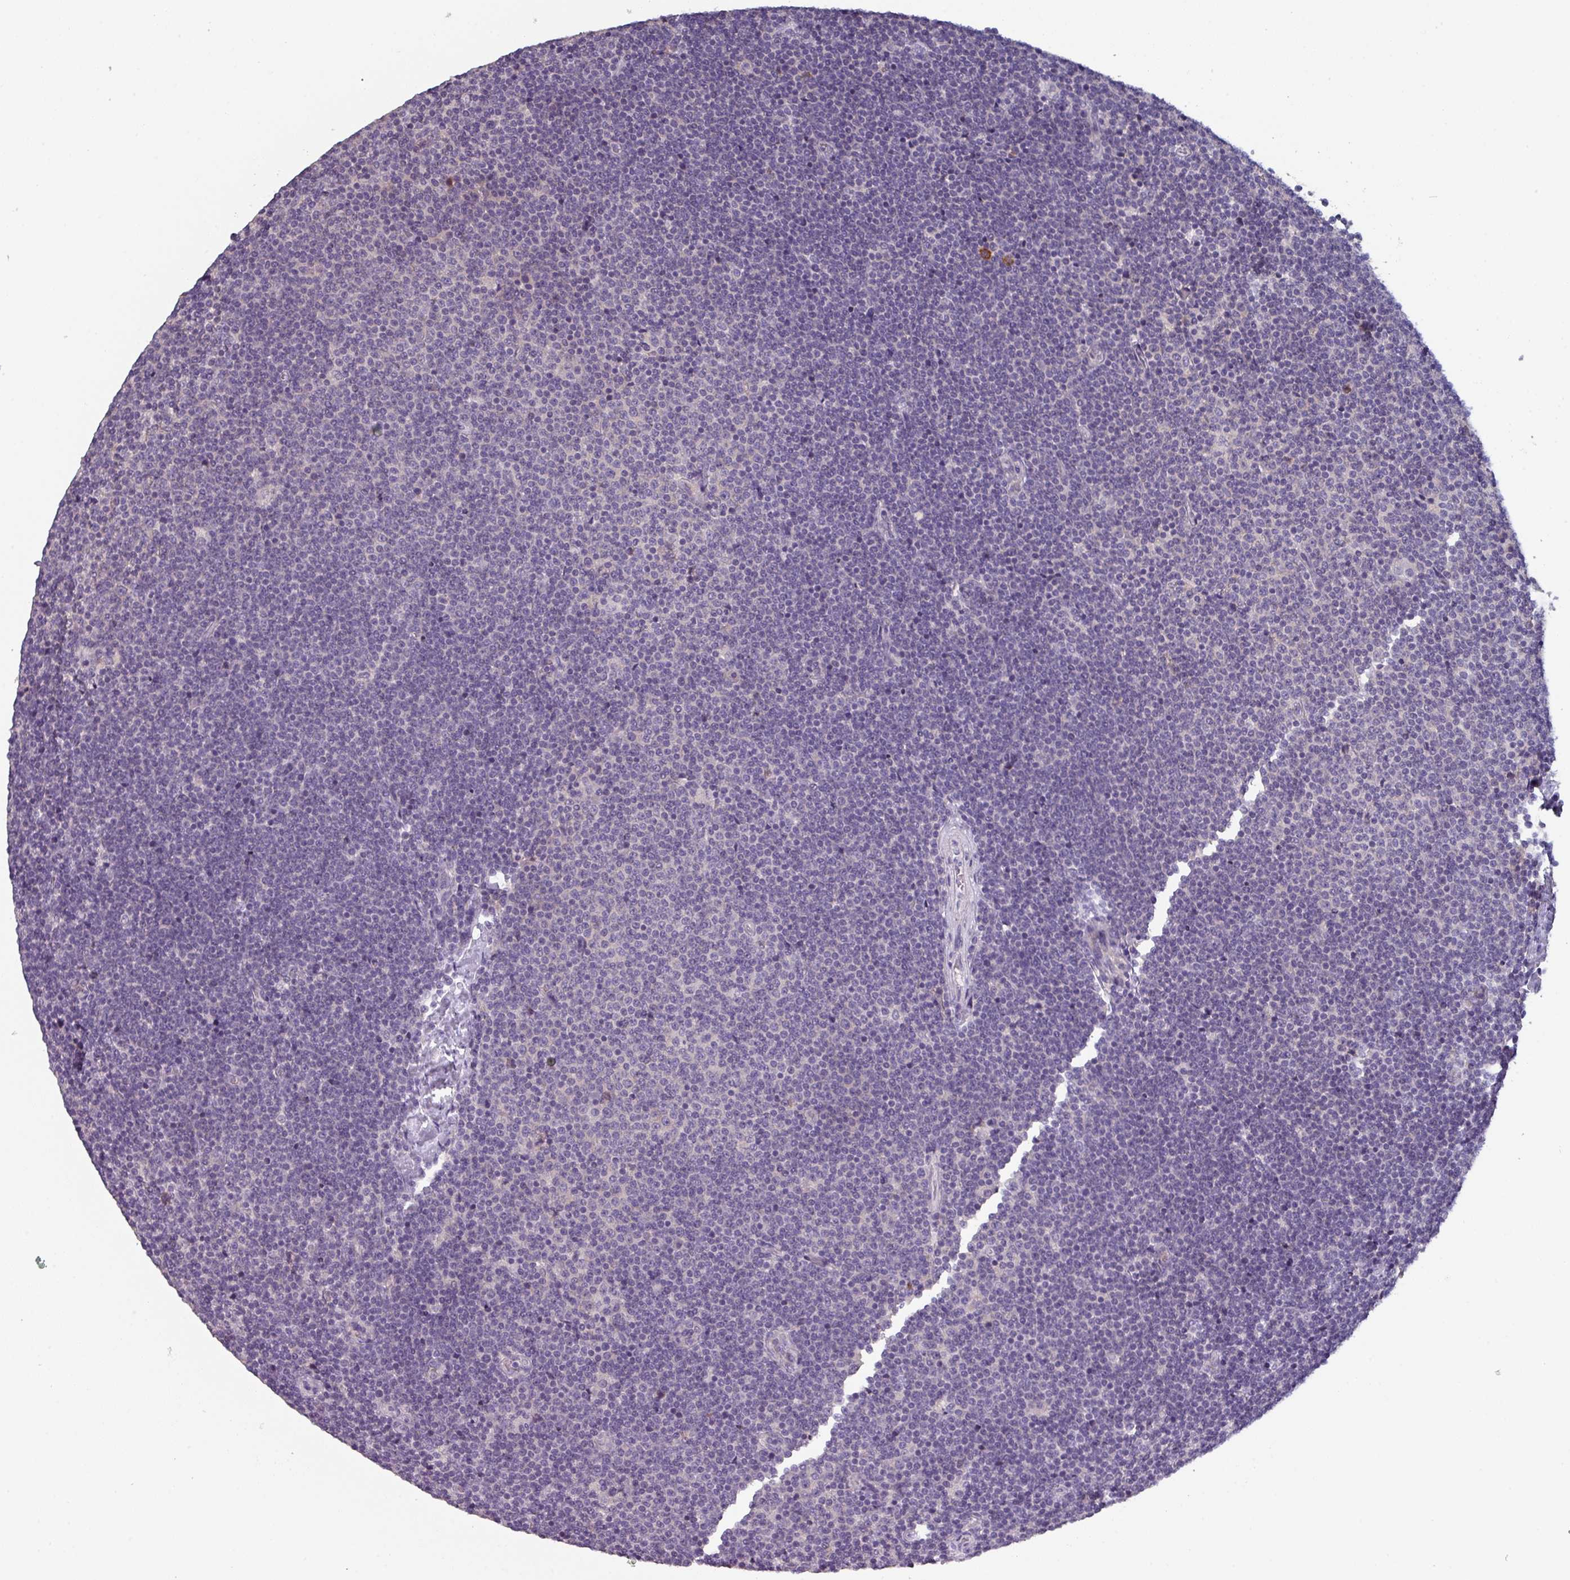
{"staining": {"intensity": "negative", "quantity": "none", "location": "none"}, "tissue": "lymphoma", "cell_type": "Tumor cells", "image_type": "cancer", "snomed": [{"axis": "morphology", "description": "Malignant lymphoma, non-Hodgkin's type, Low grade"}, {"axis": "topography", "description": "Lymph node"}], "caption": "IHC micrograph of human lymphoma stained for a protein (brown), which reveals no expression in tumor cells.", "gene": "PRAMEF8", "patient": {"sex": "male", "age": 48}}